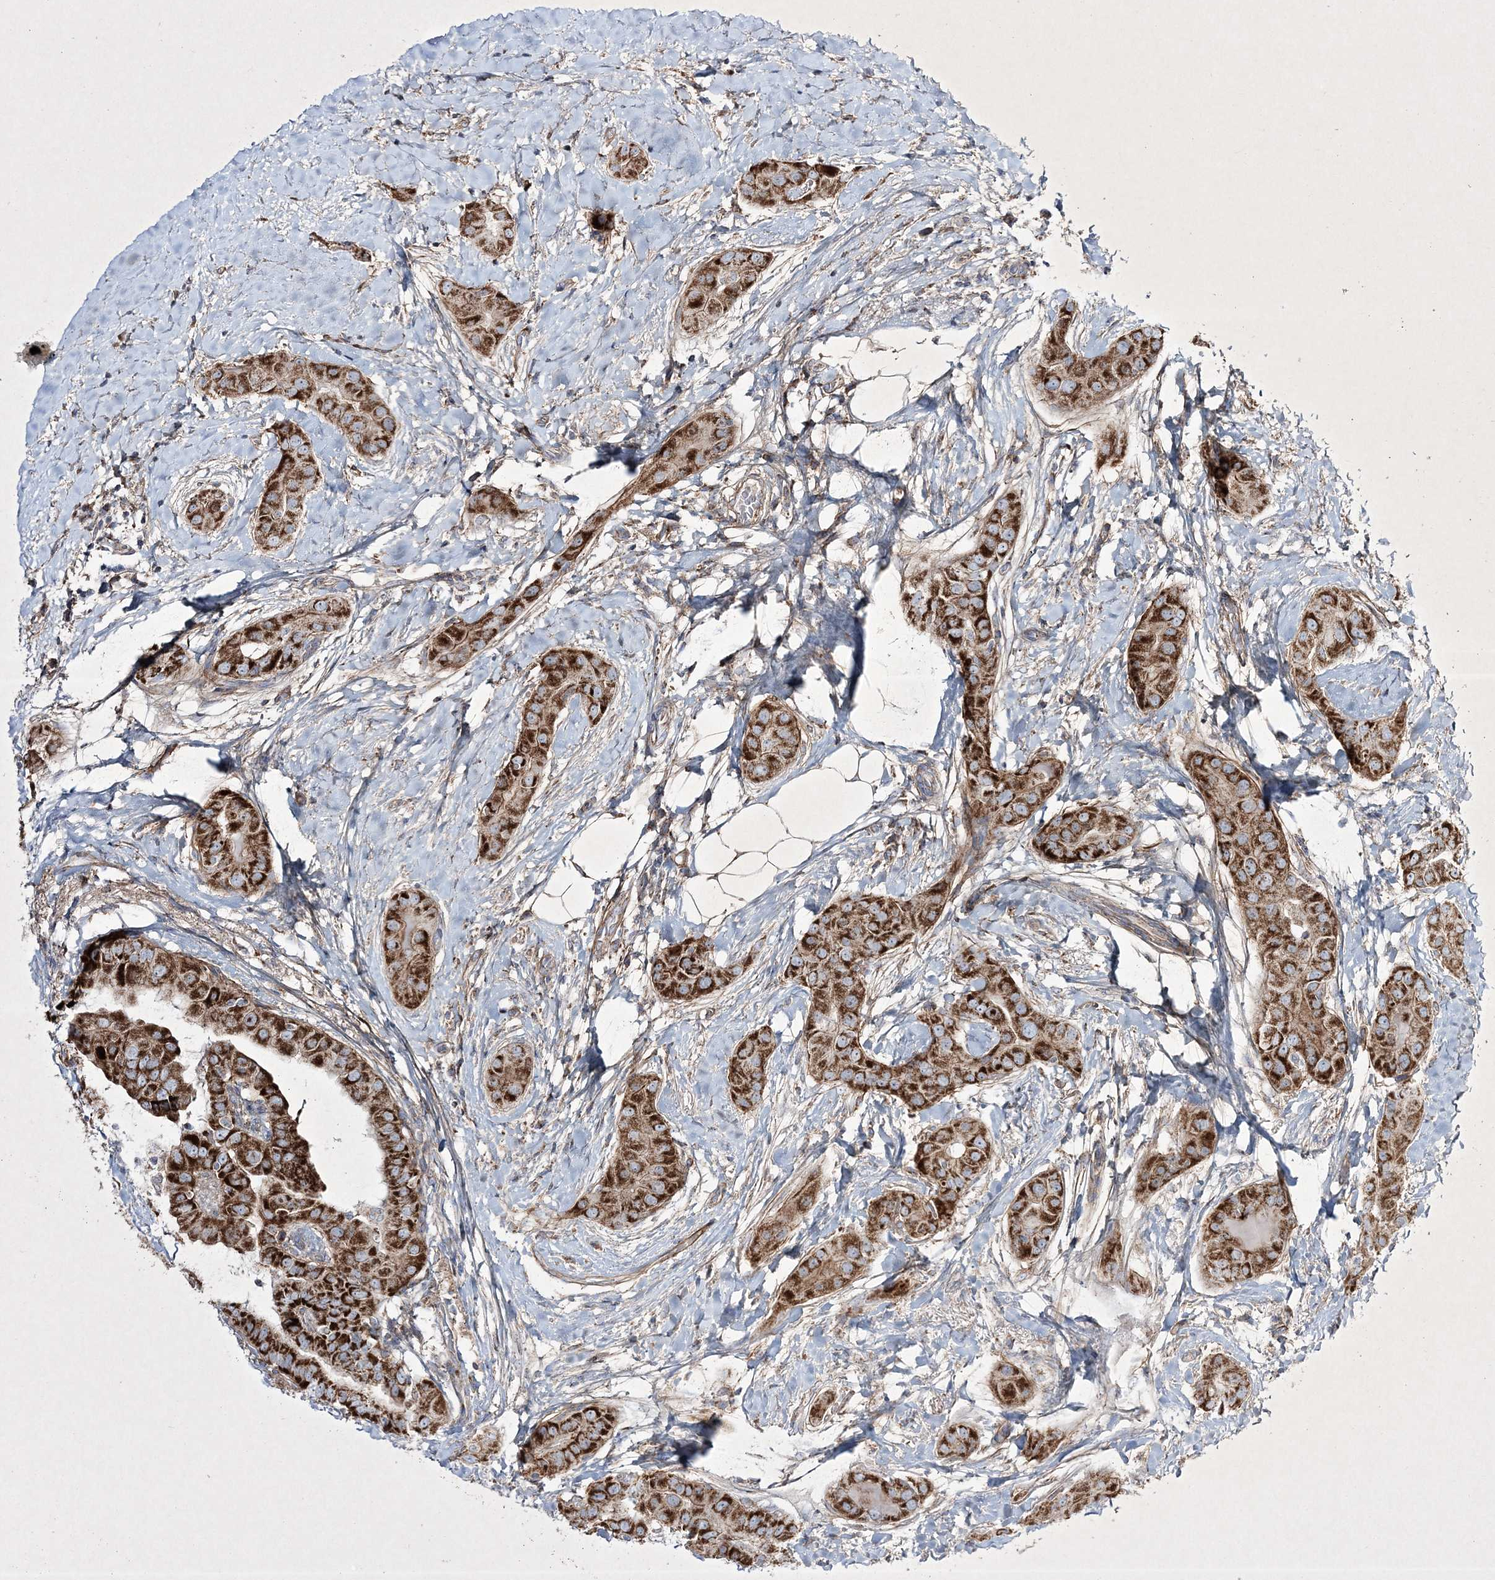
{"staining": {"intensity": "strong", "quantity": ">75%", "location": "cytoplasmic/membranous"}, "tissue": "thyroid cancer", "cell_type": "Tumor cells", "image_type": "cancer", "snomed": [{"axis": "morphology", "description": "Papillary adenocarcinoma, NOS"}, {"axis": "topography", "description": "Thyroid gland"}], "caption": "An IHC histopathology image of tumor tissue is shown. Protein staining in brown highlights strong cytoplasmic/membranous positivity in thyroid papillary adenocarcinoma within tumor cells.", "gene": "RICTOR", "patient": {"sex": "male", "age": 33}}